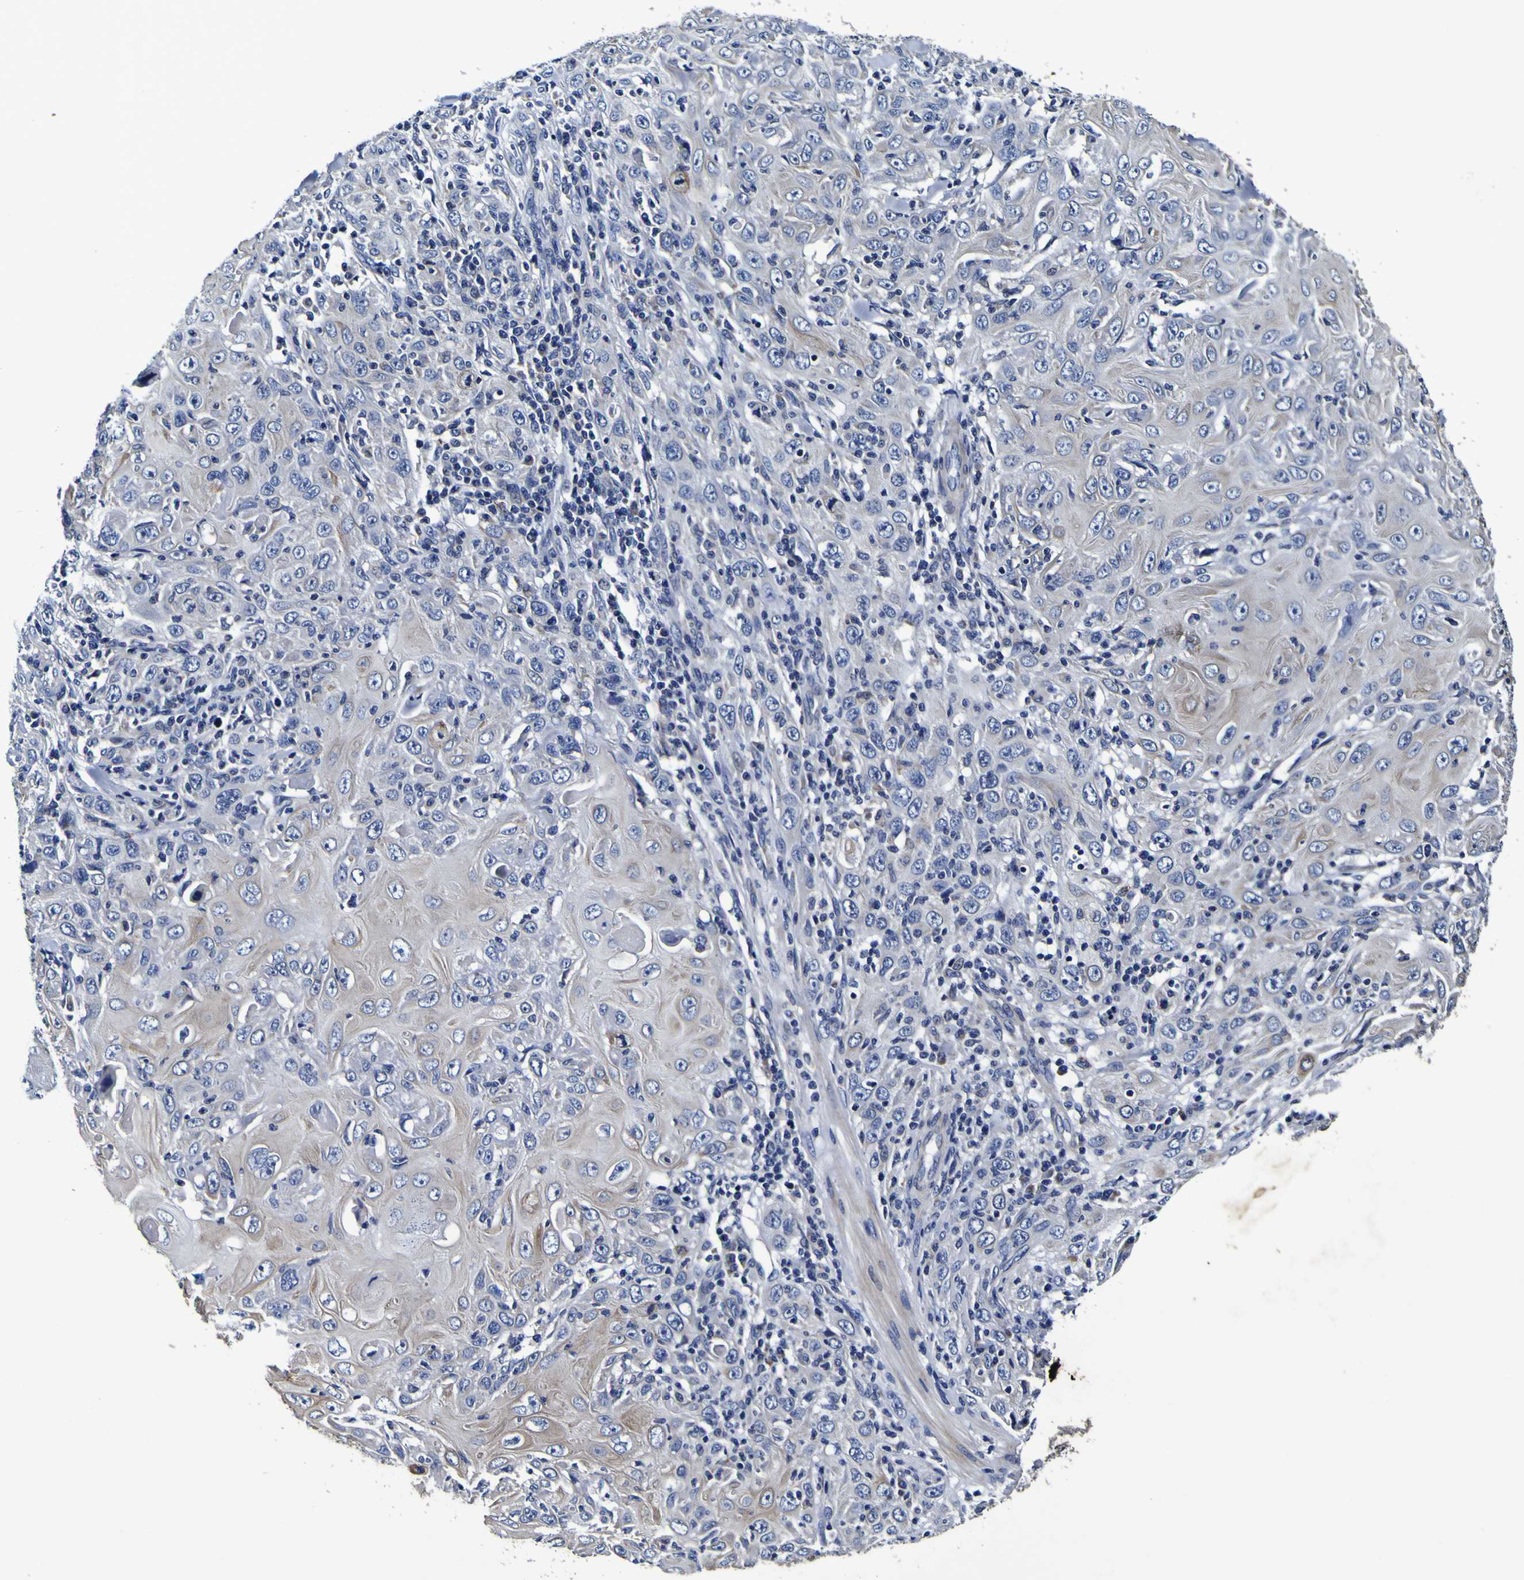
{"staining": {"intensity": "negative", "quantity": "none", "location": "none"}, "tissue": "skin cancer", "cell_type": "Tumor cells", "image_type": "cancer", "snomed": [{"axis": "morphology", "description": "Squamous cell carcinoma, NOS"}, {"axis": "topography", "description": "Skin"}], "caption": "DAB (3,3'-diaminobenzidine) immunohistochemical staining of human skin cancer (squamous cell carcinoma) shows no significant positivity in tumor cells.", "gene": "PANK4", "patient": {"sex": "female", "age": 88}}